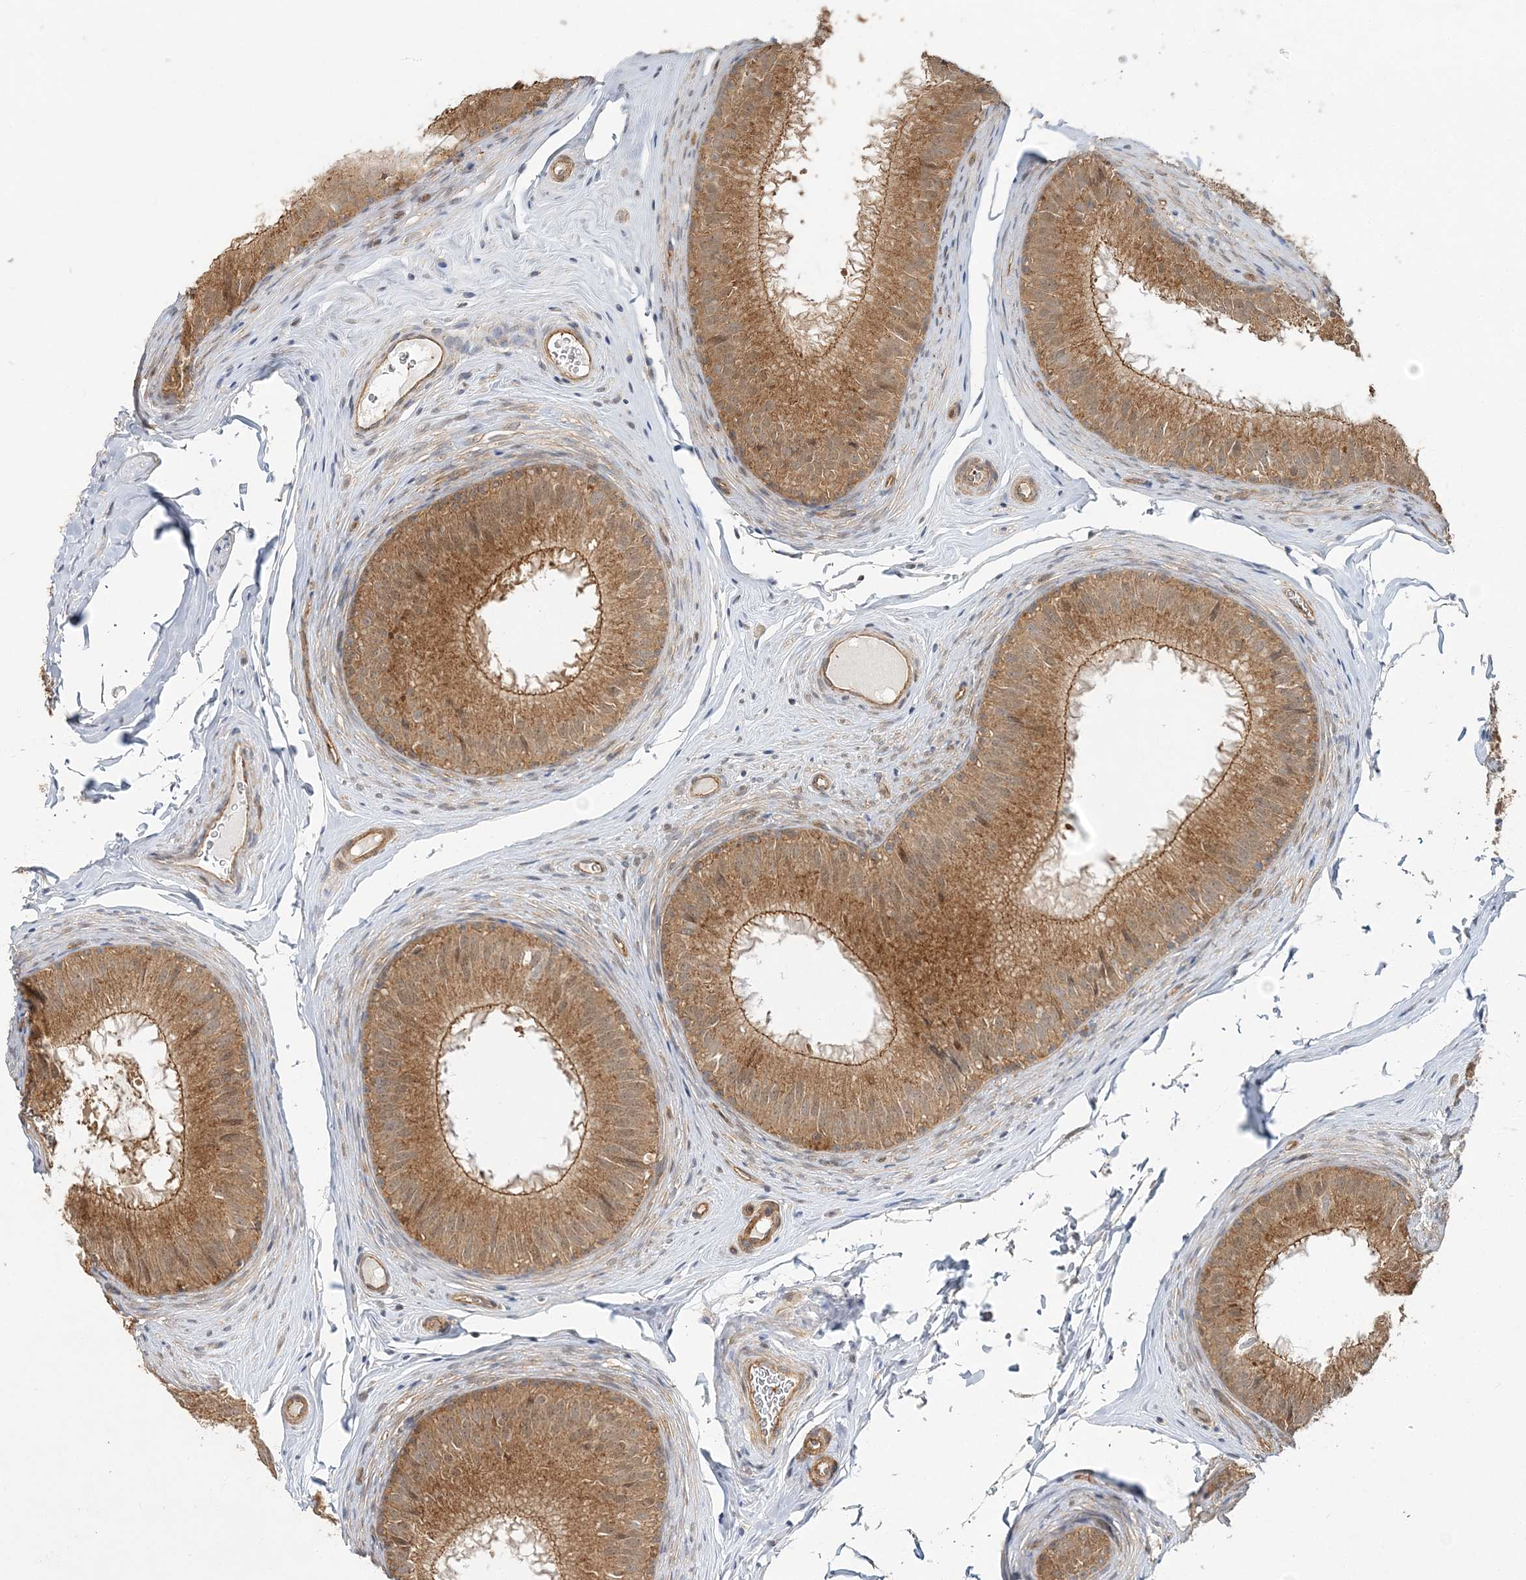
{"staining": {"intensity": "moderate", "quantity": ">75%", "location": "cytoplasmic/membranous"}, "tissue": "epididymis", "cell_type": "Glandular cells", "image_type": "normal", "snomed": [{"axis": "morphology", "description": "Normal tissue, NOS"}, {"axis": "topography", "description": "Epididymis"}], "caption": "High-magnification brightfield microscopy of benign epididymis stained with DAB (3,3'-diaminobenzidine) (brown) and counterstained with hematoxylin (blue). glandular cells exhibit moderate cytoplasmic/membranous expression is identified in approximately>75% of cells.", "gene": "MAT2B", "patient": {"sex": "male", "age": 32}}